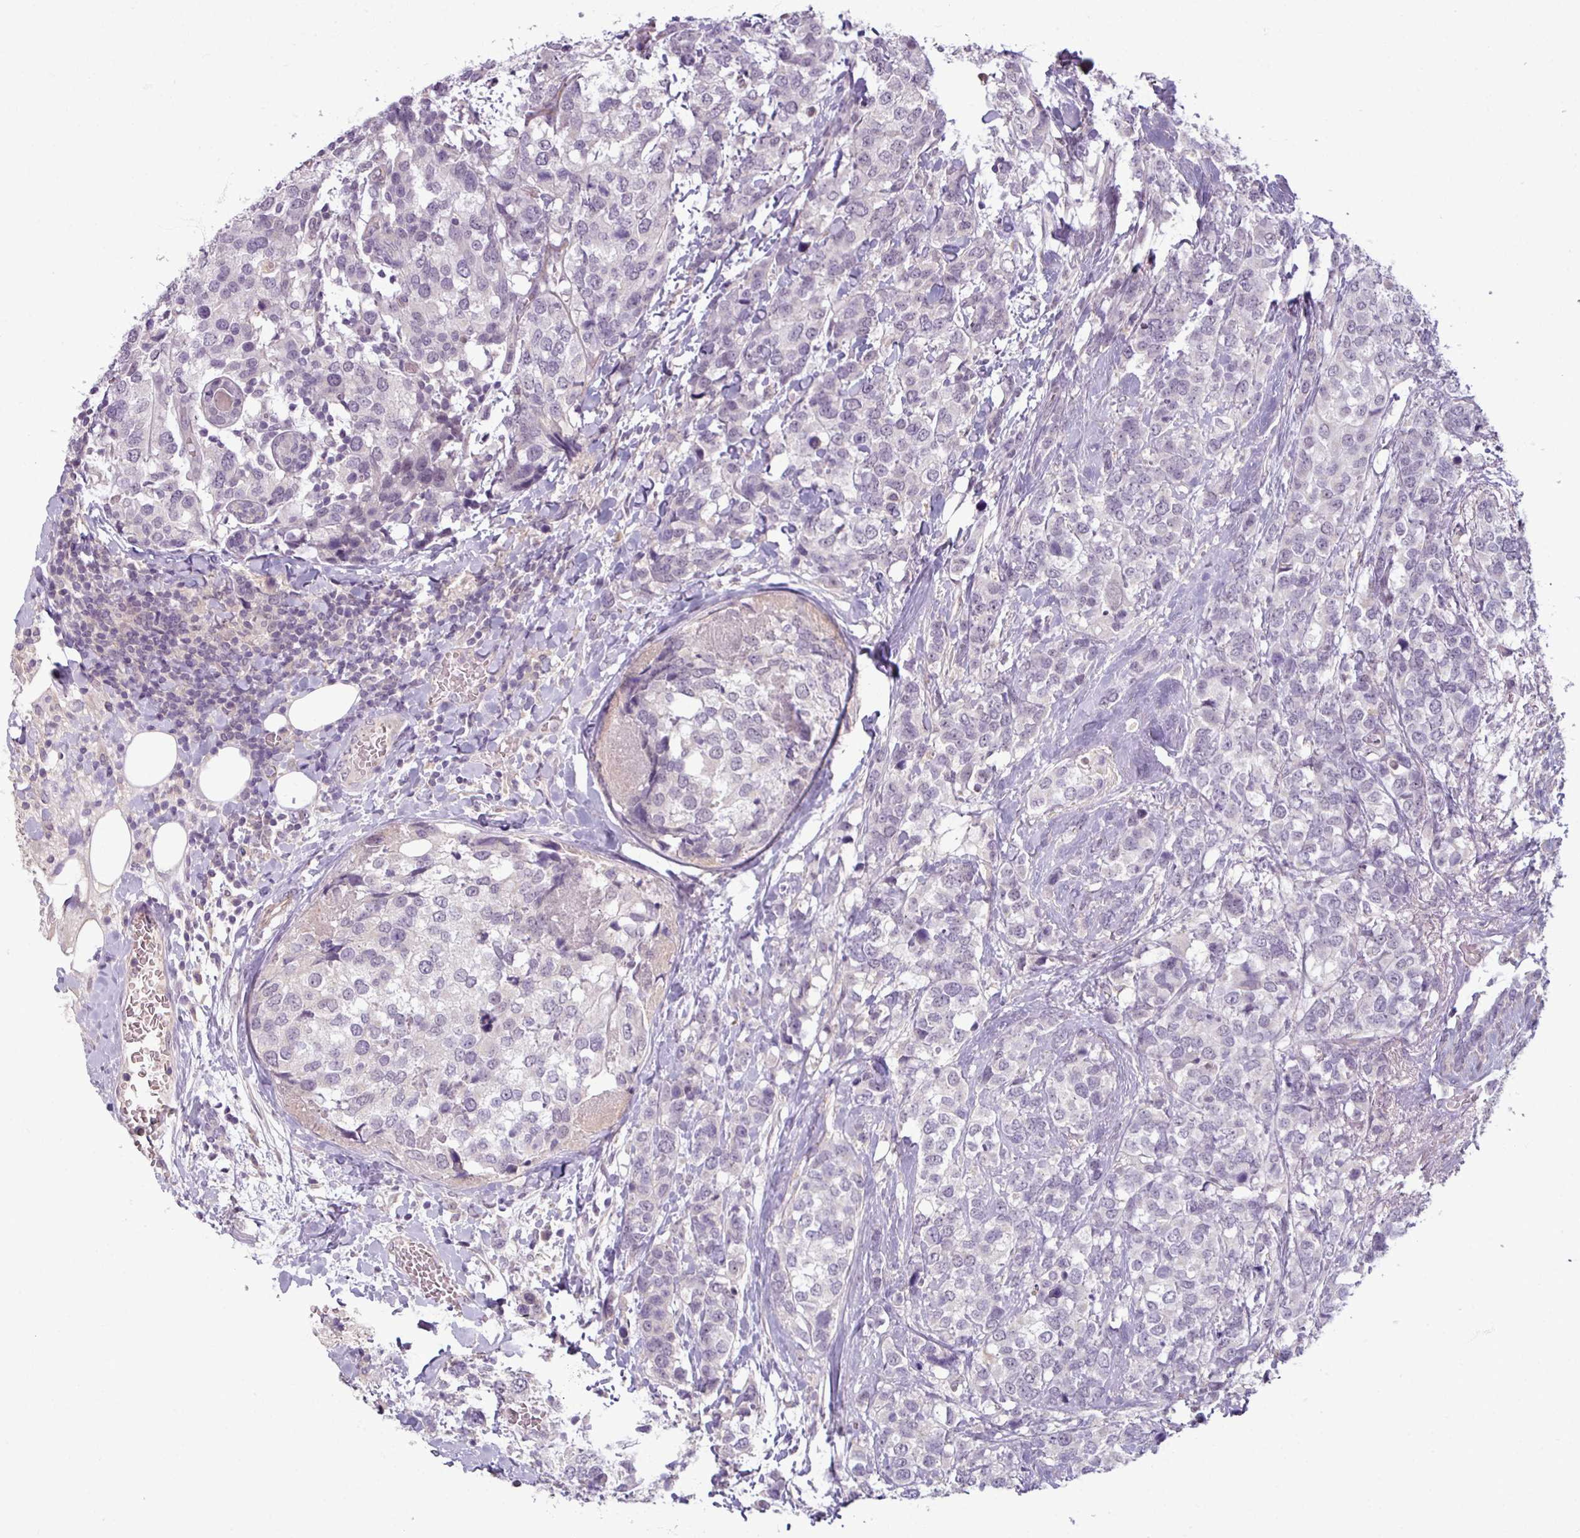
{"staining": {"intensity": "negative", "quantity": "none", "location": "none"}, "tissue": "breast cancer", "cell_type": "Tumor cells", "image_type": "cancer", "snomed": [{"axis": "morphology", "description": "Lobular carcinoma"}, {"axis": "topography", "description": "Breast"}], "caption": "Immunohistochemical staining of human breast cancer (lobular carcinoma) shows no significant staining in tumor cells.", "gene": "UVSSA", "patient": {"sex": "female", "age": 59}}